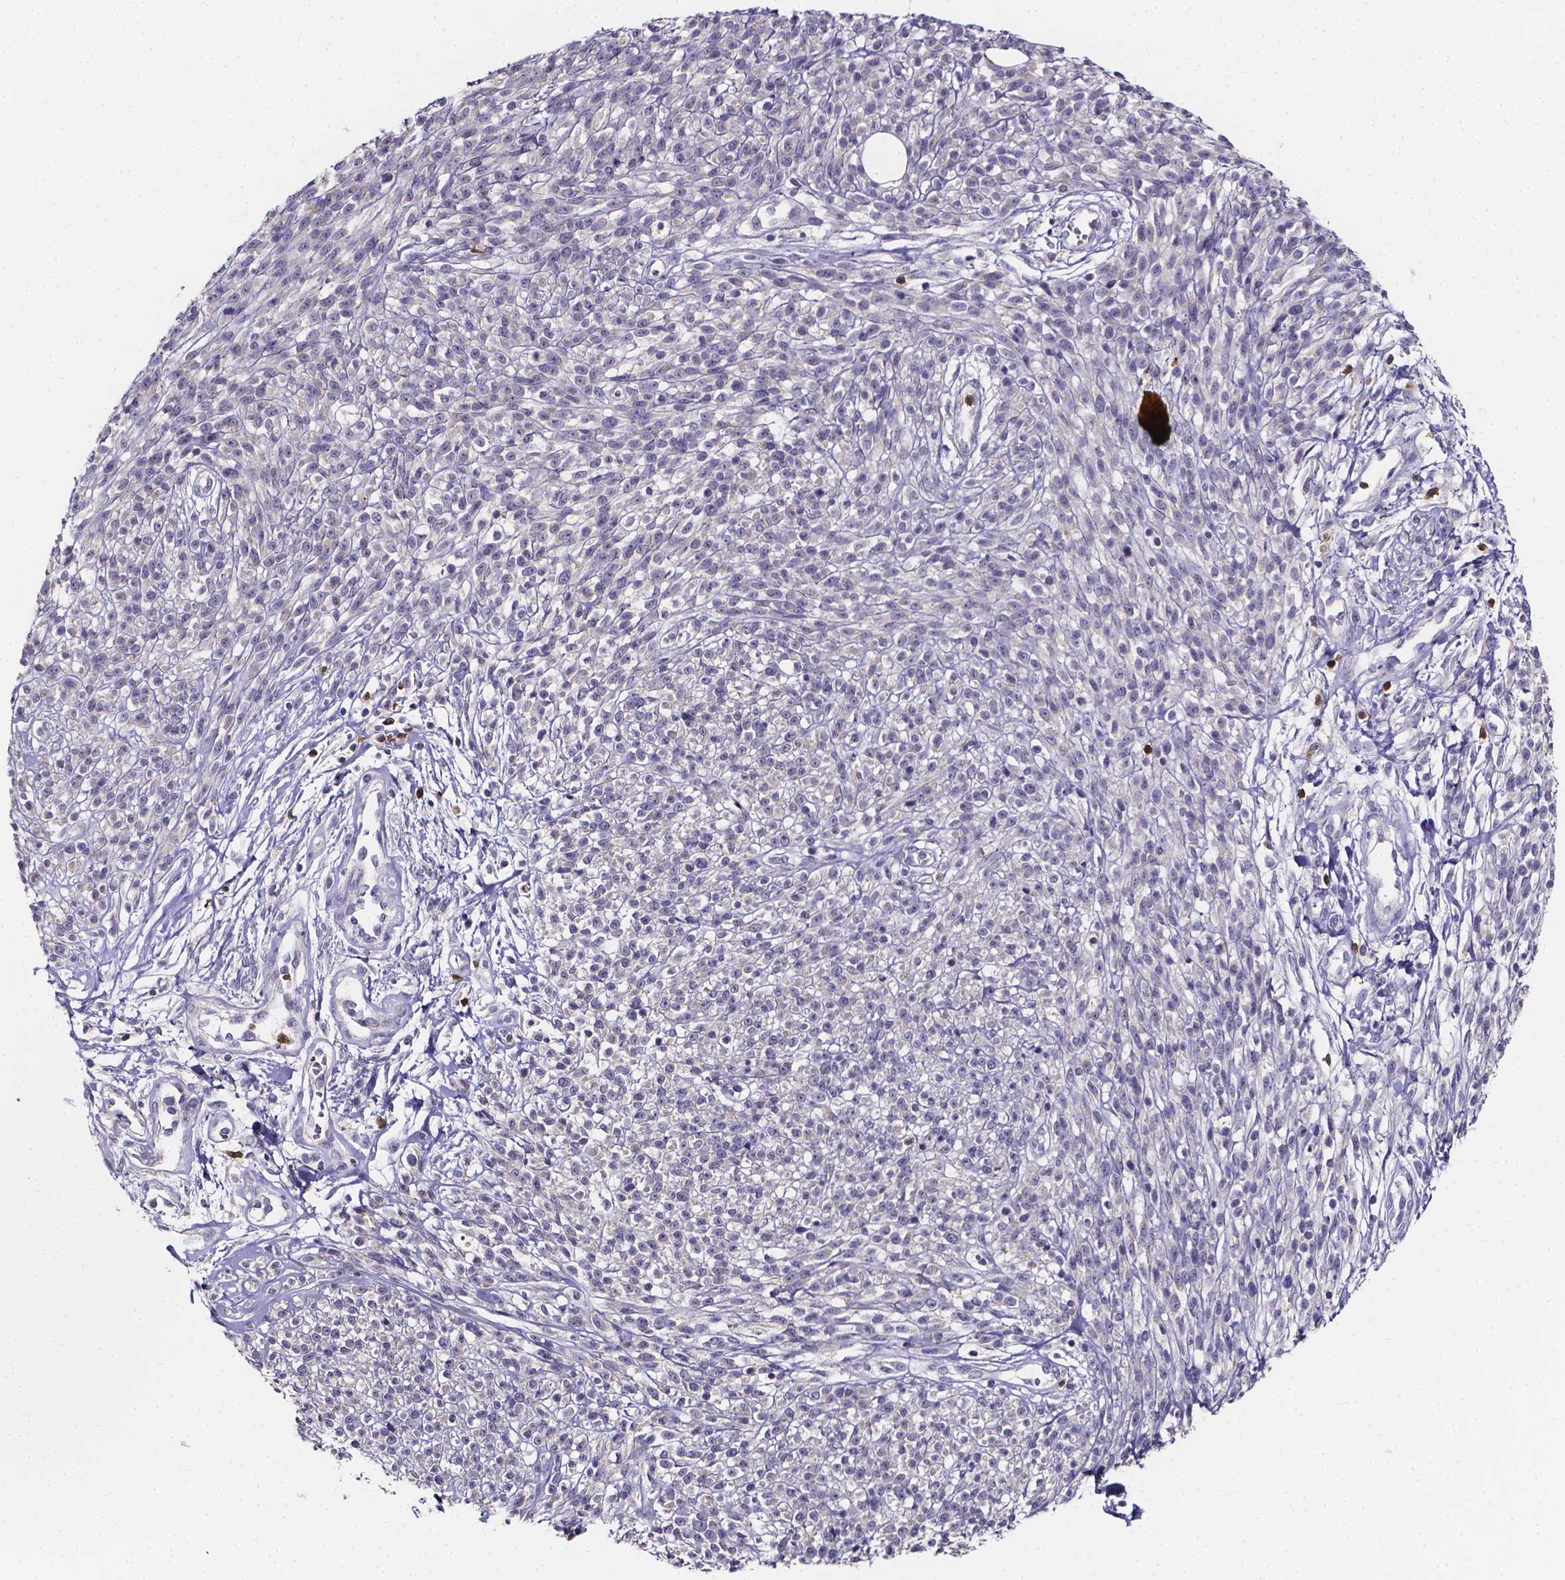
{"staining": {"intensity": "negative", "quantity": "none", "location": "none"}, "tissue": "melanoma", "cell_type": "Tumor cells", "image_type": "cancer", "snomed": [{"axis": "morphology", "description": "Malignant melanoma, NOS"}, {"axis": "topography", "description": "Skin"}, {"axis": "topography", "description": "Skin of trunk"}], "caption": "Tumor cells are negative for brown protein staining in malignant melanoma.", "gene": "THEMIS", "patient": {"sex": "male", "age": 74}}